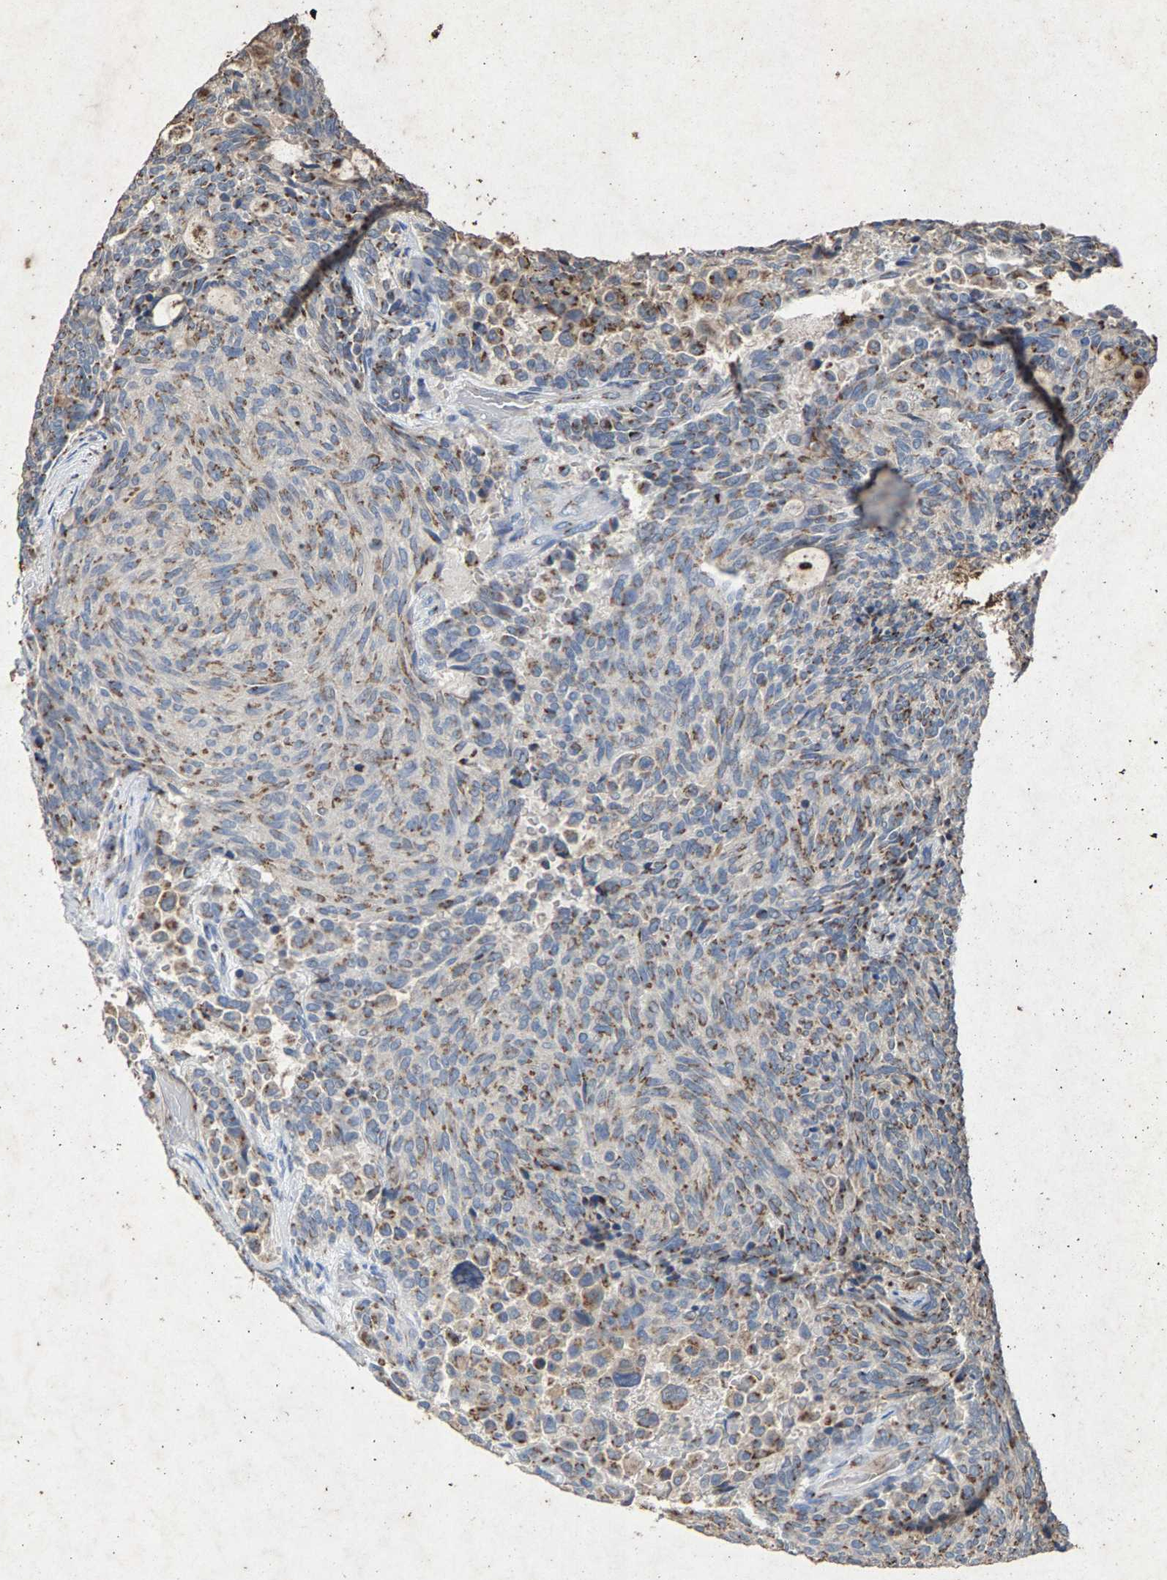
{"staining": {"intensity": "moderate", "quantity": ">75%", "location": "cytoplasmic/membranous"}, "tissue": "carcinoid", "cell_type": "Tumor cells", "image_type": "cancer", "snomed": [{"axis": "morphology", "description": "Carcinoid, malignant, NOS"}, {"axis": "topography", "description": "Pancreas"}], "caption": "Immunohistochemistry (IHC) of malignant carcinoid displays medium levels of moderate cytoplasmic/membranous positivity in about >75% of tumor cells.", "gene": "MAN2A1", "patient": {"sex": "female", "age": 54}}